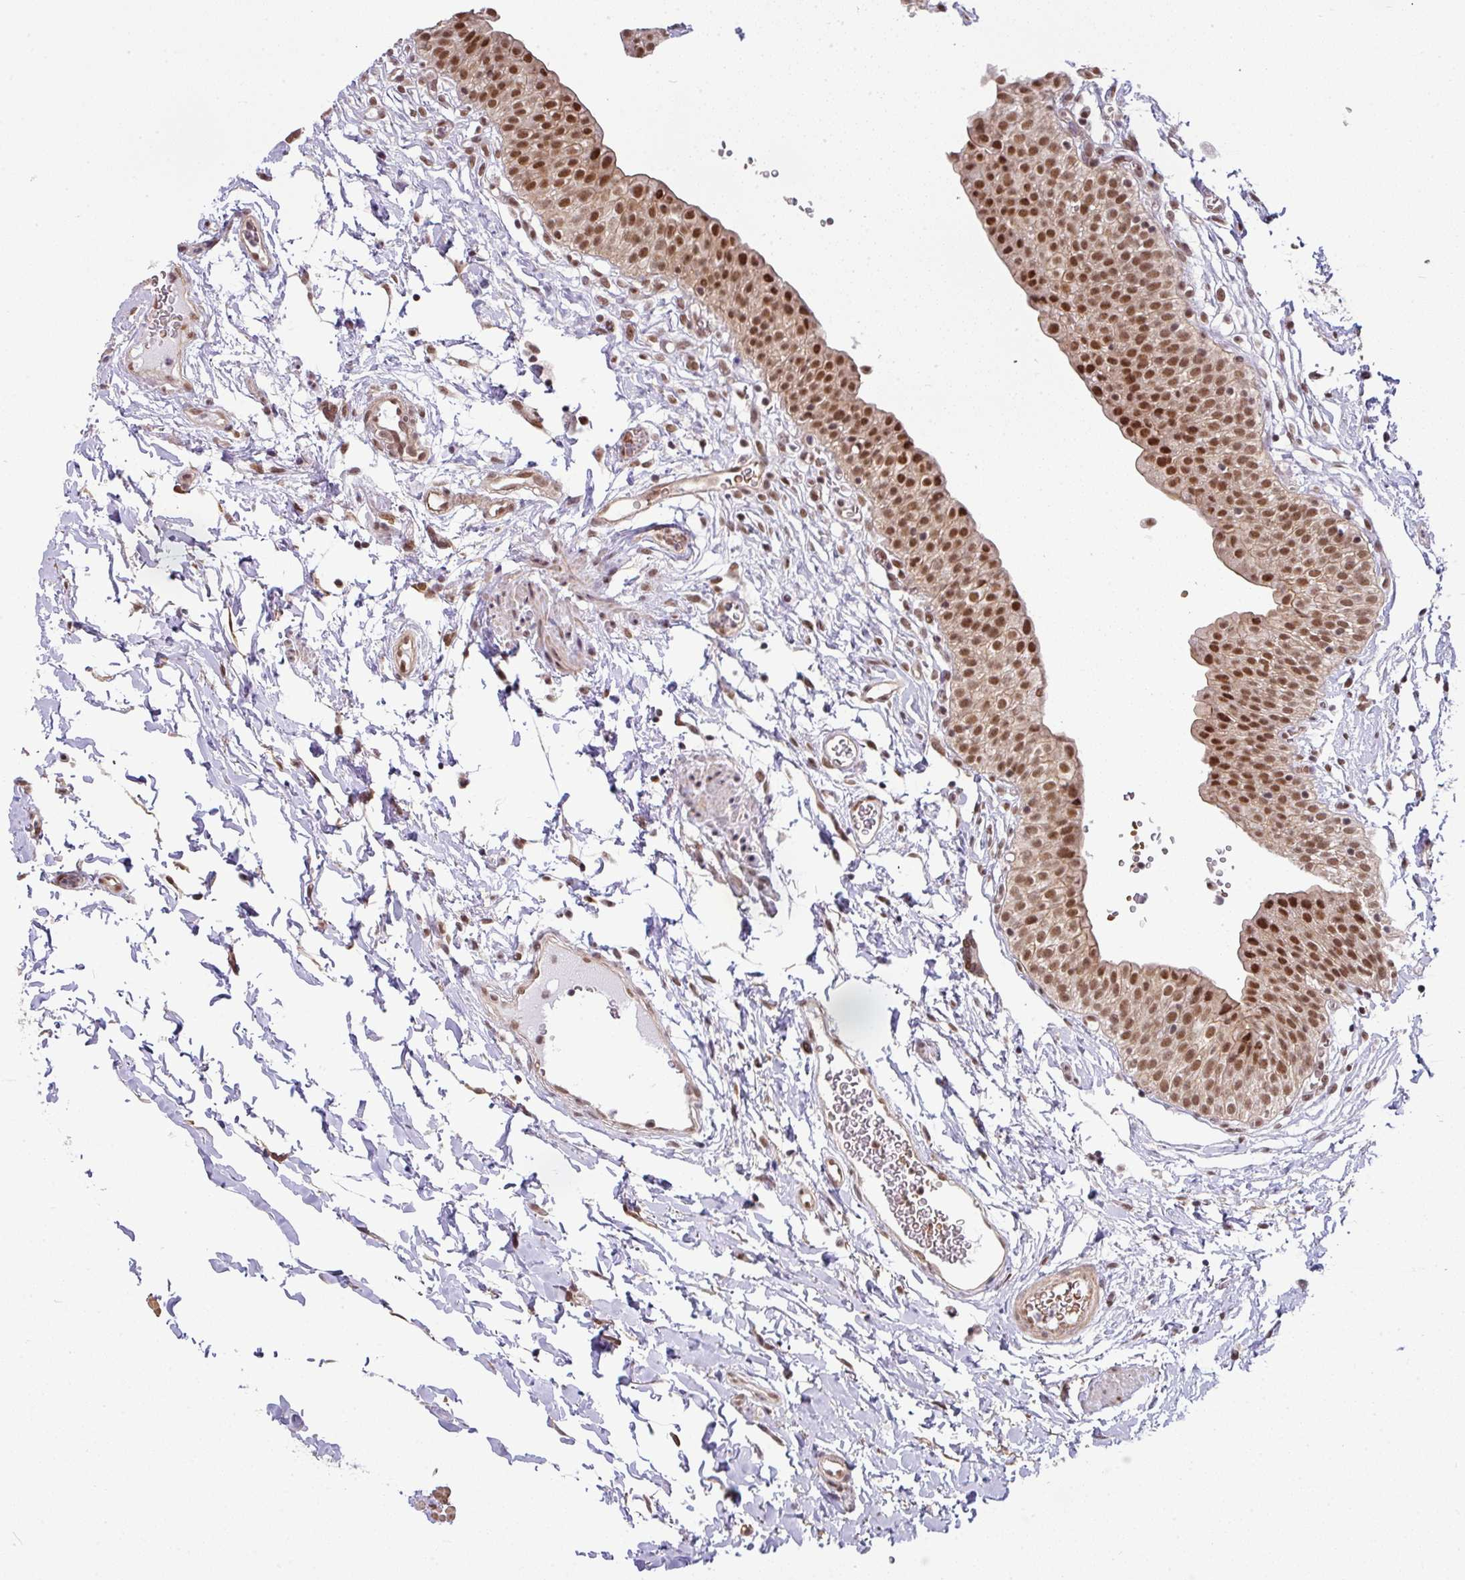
{"staining": {"intensity": "strong", "quantity": ">75%", "location": "cytoplasmic/membranous,nuclear"}, "tissue": "urinary bladder", "cell_type": "Urothelial cells", "image_type": "normal", "snomed": [{"axis": "morphology", "description": "Normal tissue, NOS"}, {"axis": "topography", "description": "Urinary bladder"}, {"axis": "topography", "description": "Peripheral nerve tissue"}], "caption": "IHC (DAB (3,3'-diaminobenzidine)) staining of benign urinary bladder exhibits strong cytoplasmic/membranous,nuclear protein staining in approximately >75% of urothelial cells.", "gene": "NCOA5", "patient": {"sex": "male", "age": 55}}